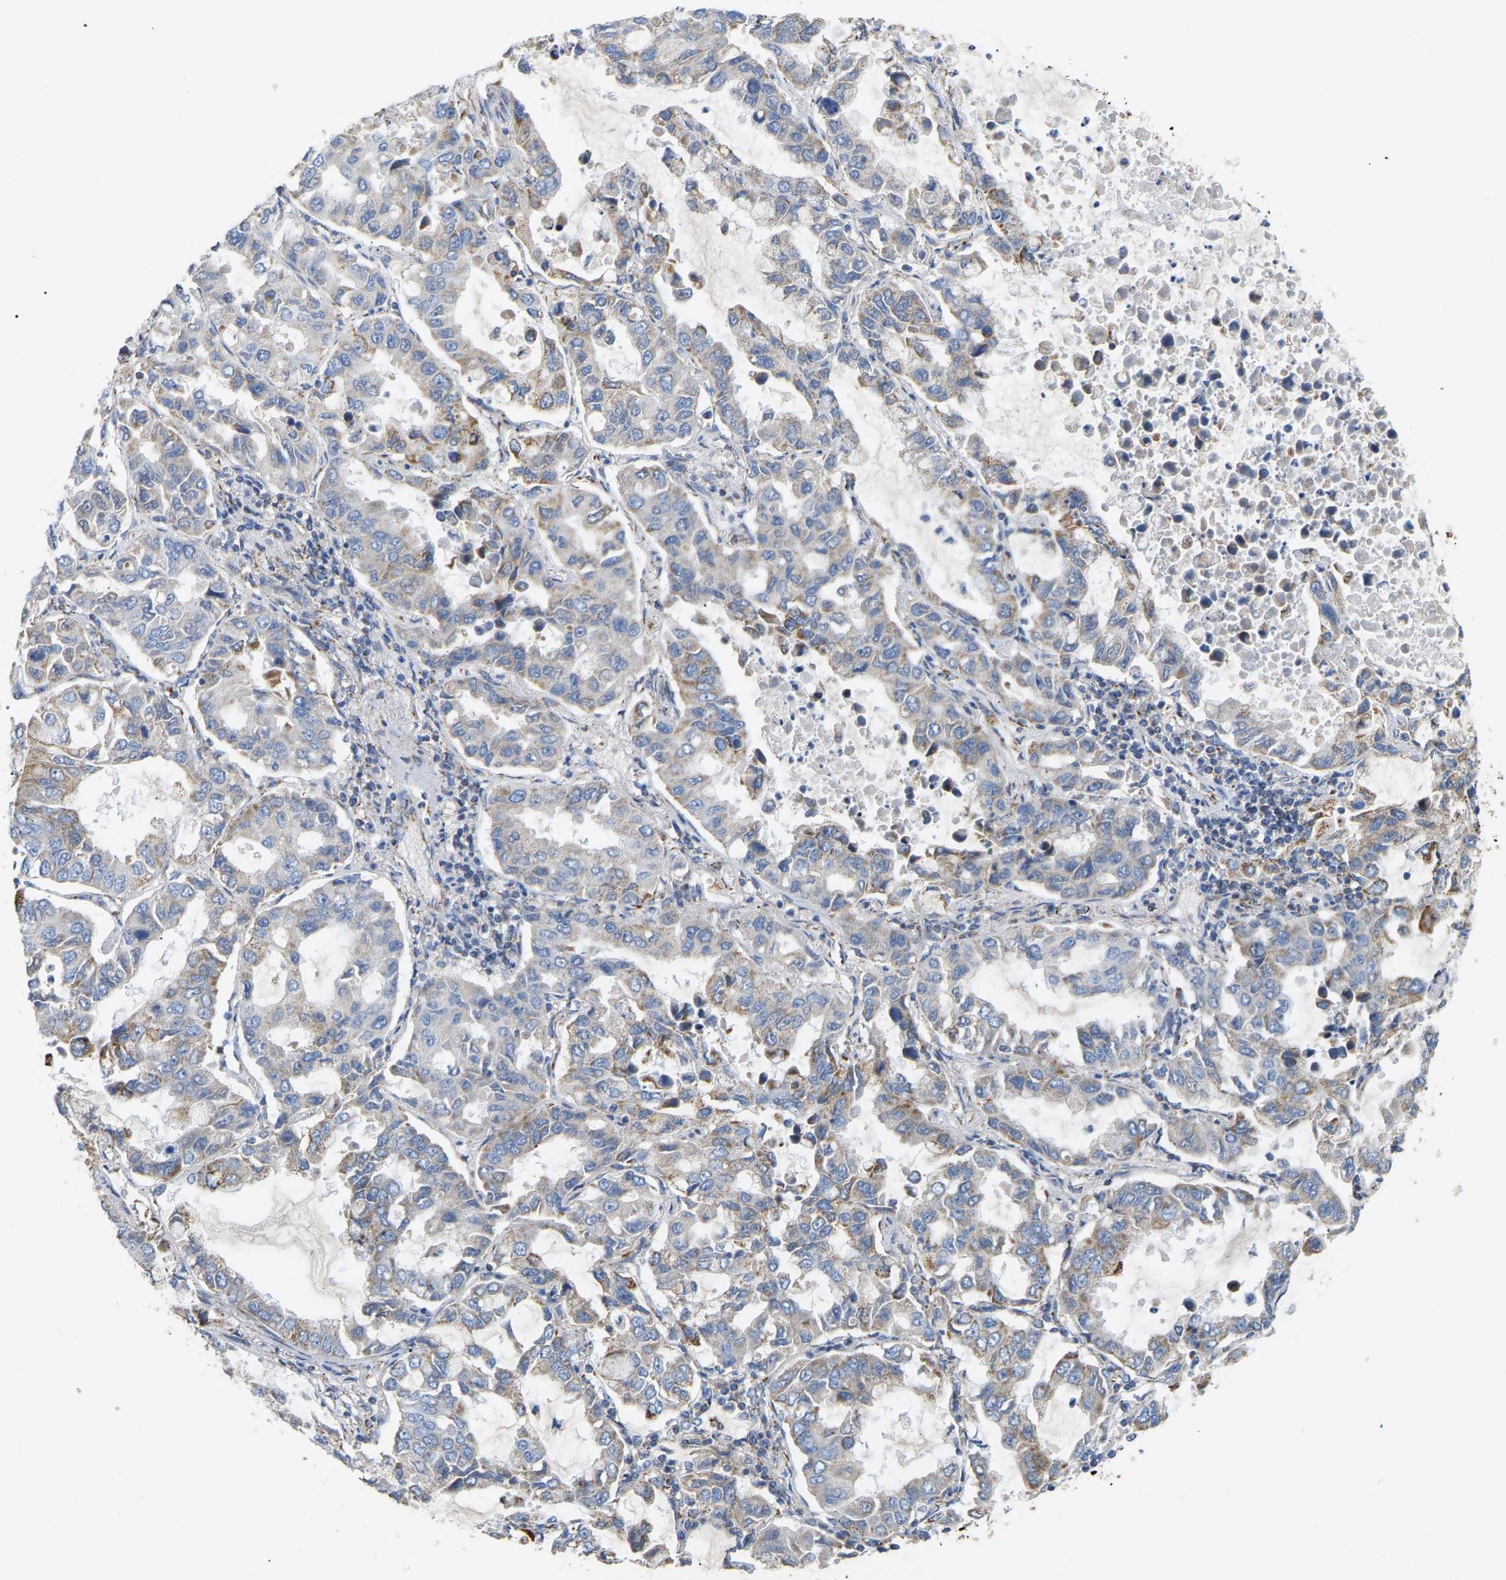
{"staining": {"intensity": "moderate", "quantity": "<25%", "location": "cytoplasmic/membranous"}, "tissue": "lung cancer", "cell_type": "Tumor cells", "image_type": "cancer", "snomed": [{"axis": "morphology", "description": "Adenocarcinoma, NOS"}, {"axis": "topography", "description": "Lung"}], "caption": "The immunohistochemical stain highlights moderate cytoplasmic/membranous expression in tumor cells of adenocarcinoma (lung) tissue.", "gene": "HIBADH", "patient": {"sex": "male", "age": 64}}